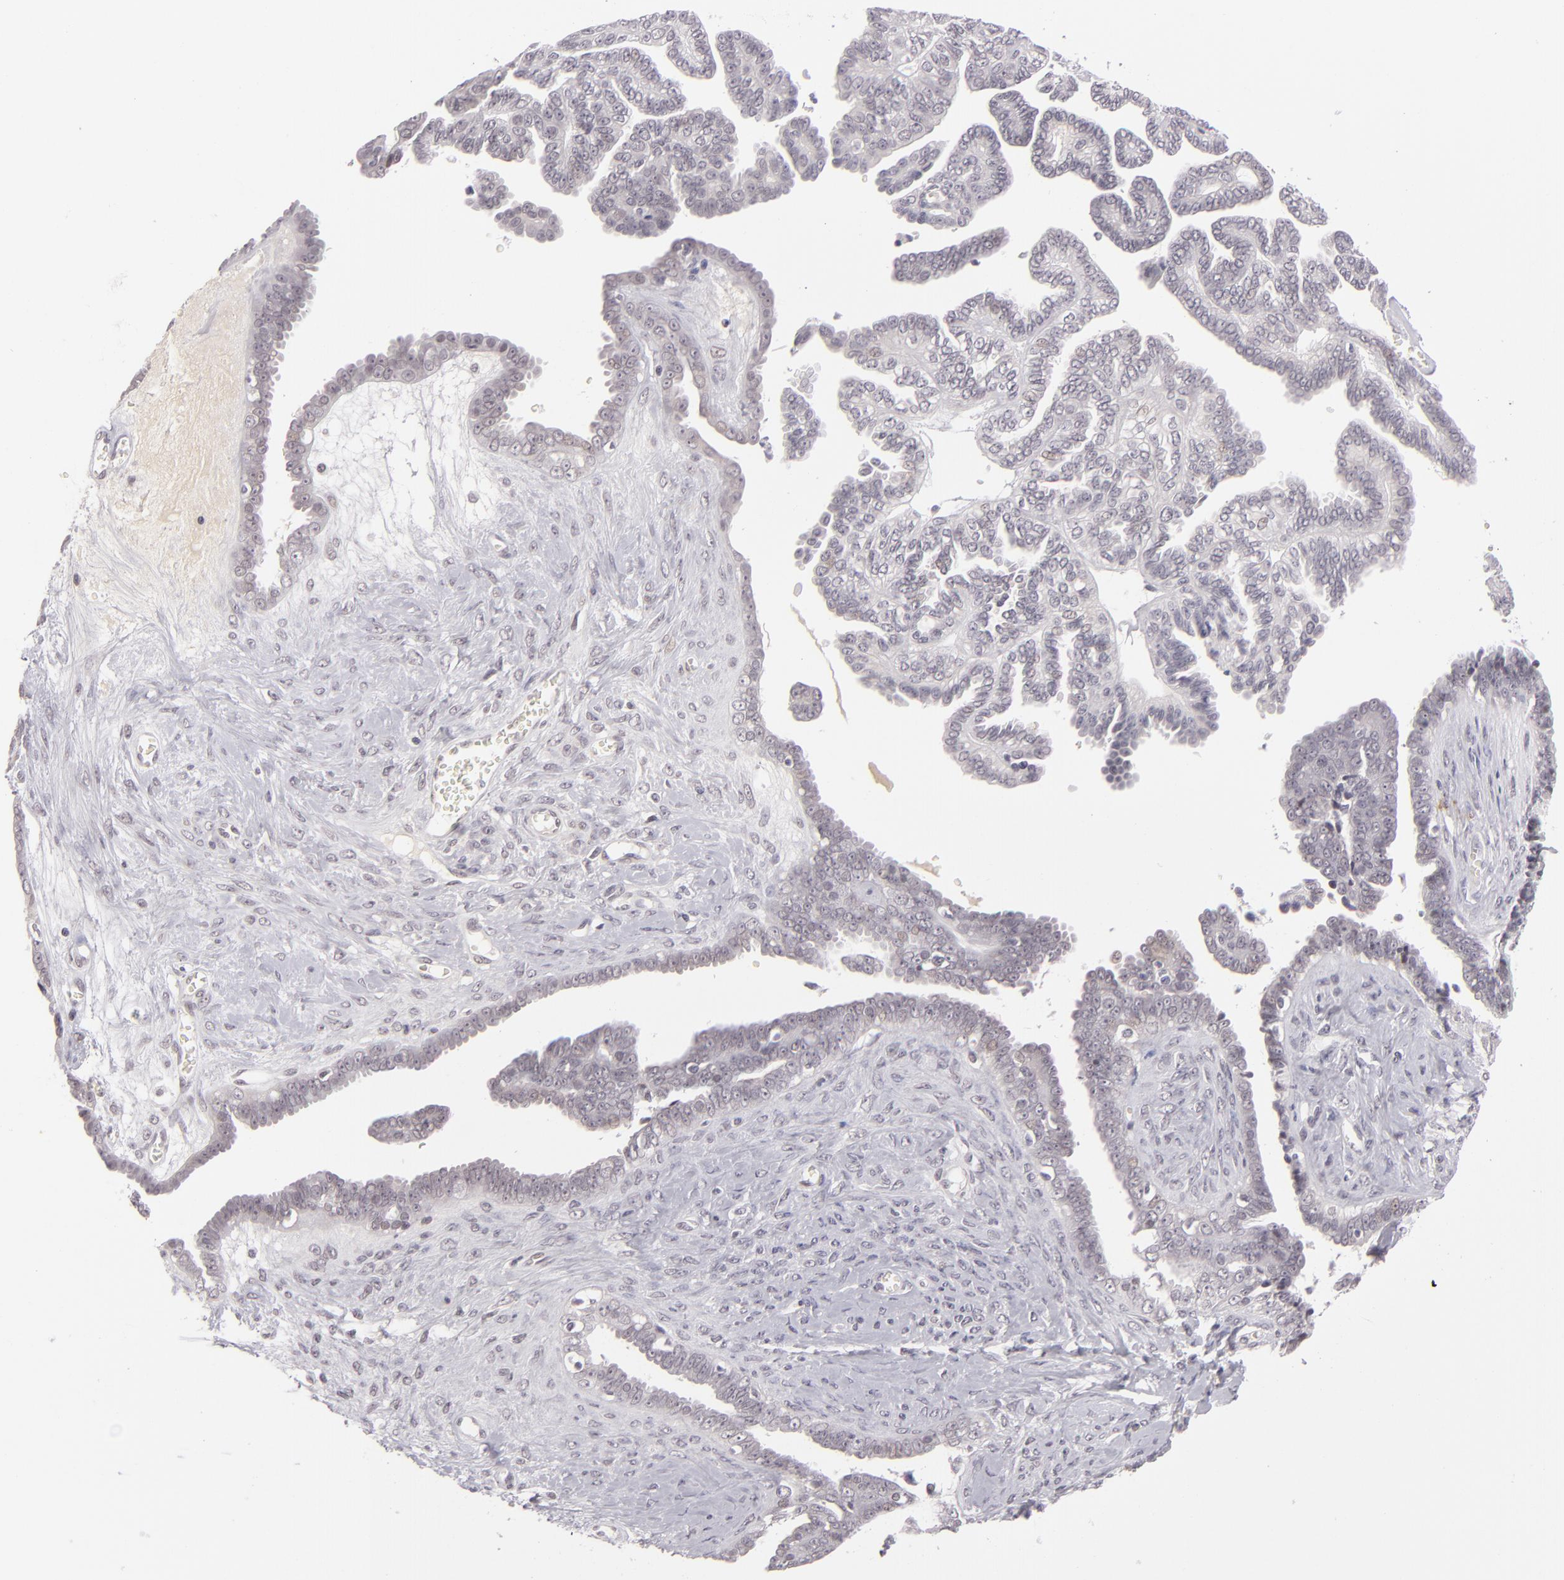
{"staining": {"intensity": "negative", "quantity": "none", "location": "none"}, "tissue": "ovarian cancer", "cell_type": "Tumor cells", "image_type": "cancer", "snomed": [{"axis": "morphology", "description": "Cystadenocarcinoma, serous, NOS"}, {"axis": "topography", "description": "Ovary"}], "caption": "There is no significant staining in tumor cells of ovarian cancer (serous cystadenocarcinoma).", "gene": "ZNF205", "patient": {"sex": "female", "age": 71}}